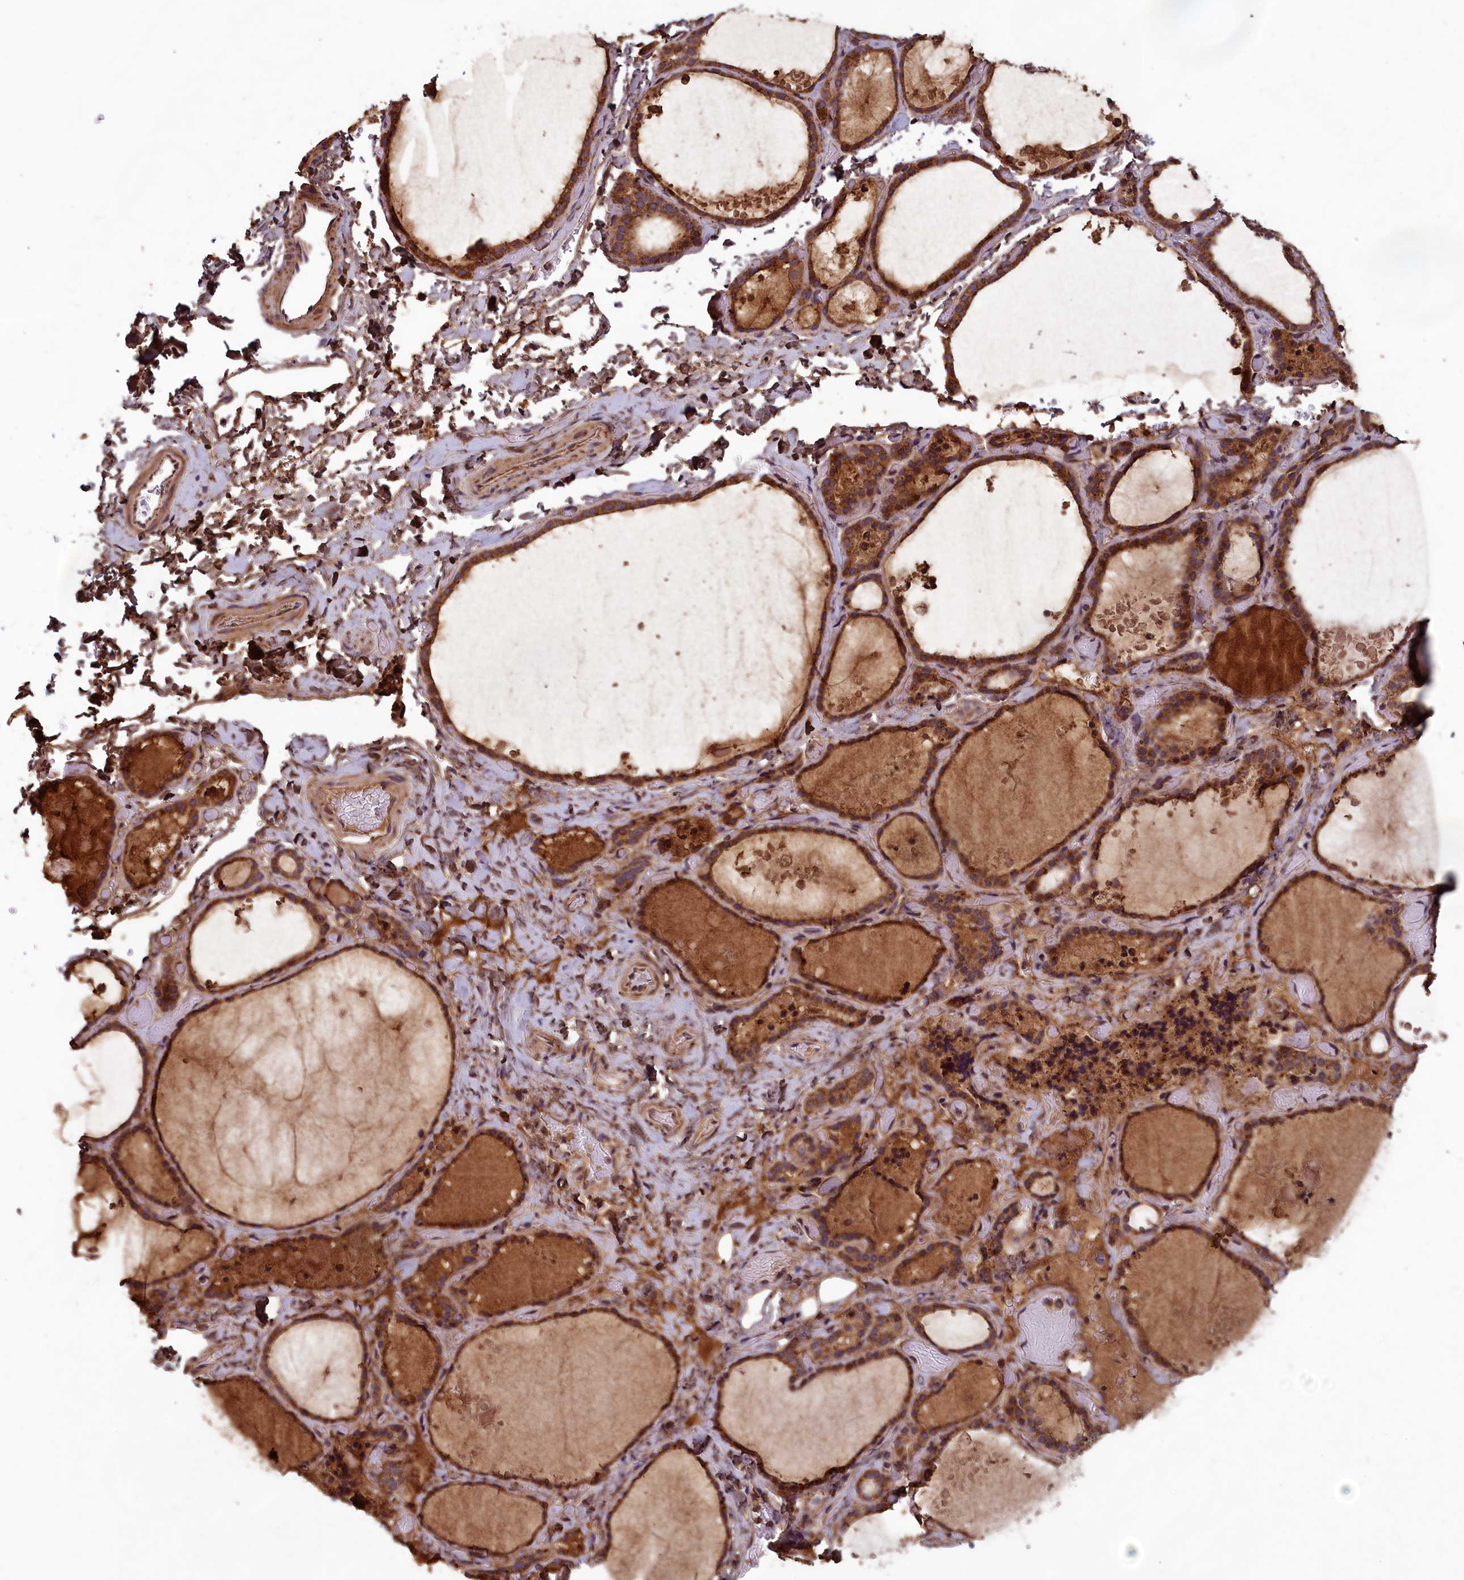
{"staining": {"intensity": "strong", "quantity": ">75%", "location": "cytoplasmic/membranous"}, "tissue": "thyroid gland", "cell_type": "Glandular cells", "image_type": "normal", "snomed": [{"axis": "morphology", "description": "Normal tissue, NOS"}, {"axis": "topography", "description": "Thyroid gland"}], "caption": "A brown stain highlights strong cytoplasmic/membranous staining of a protein in glandular cells of unremarkable human thyroid gland. Nuclei are stained in blue.", "gene": "CCDC15", "patient": {"sex": "female", "age": 44}}